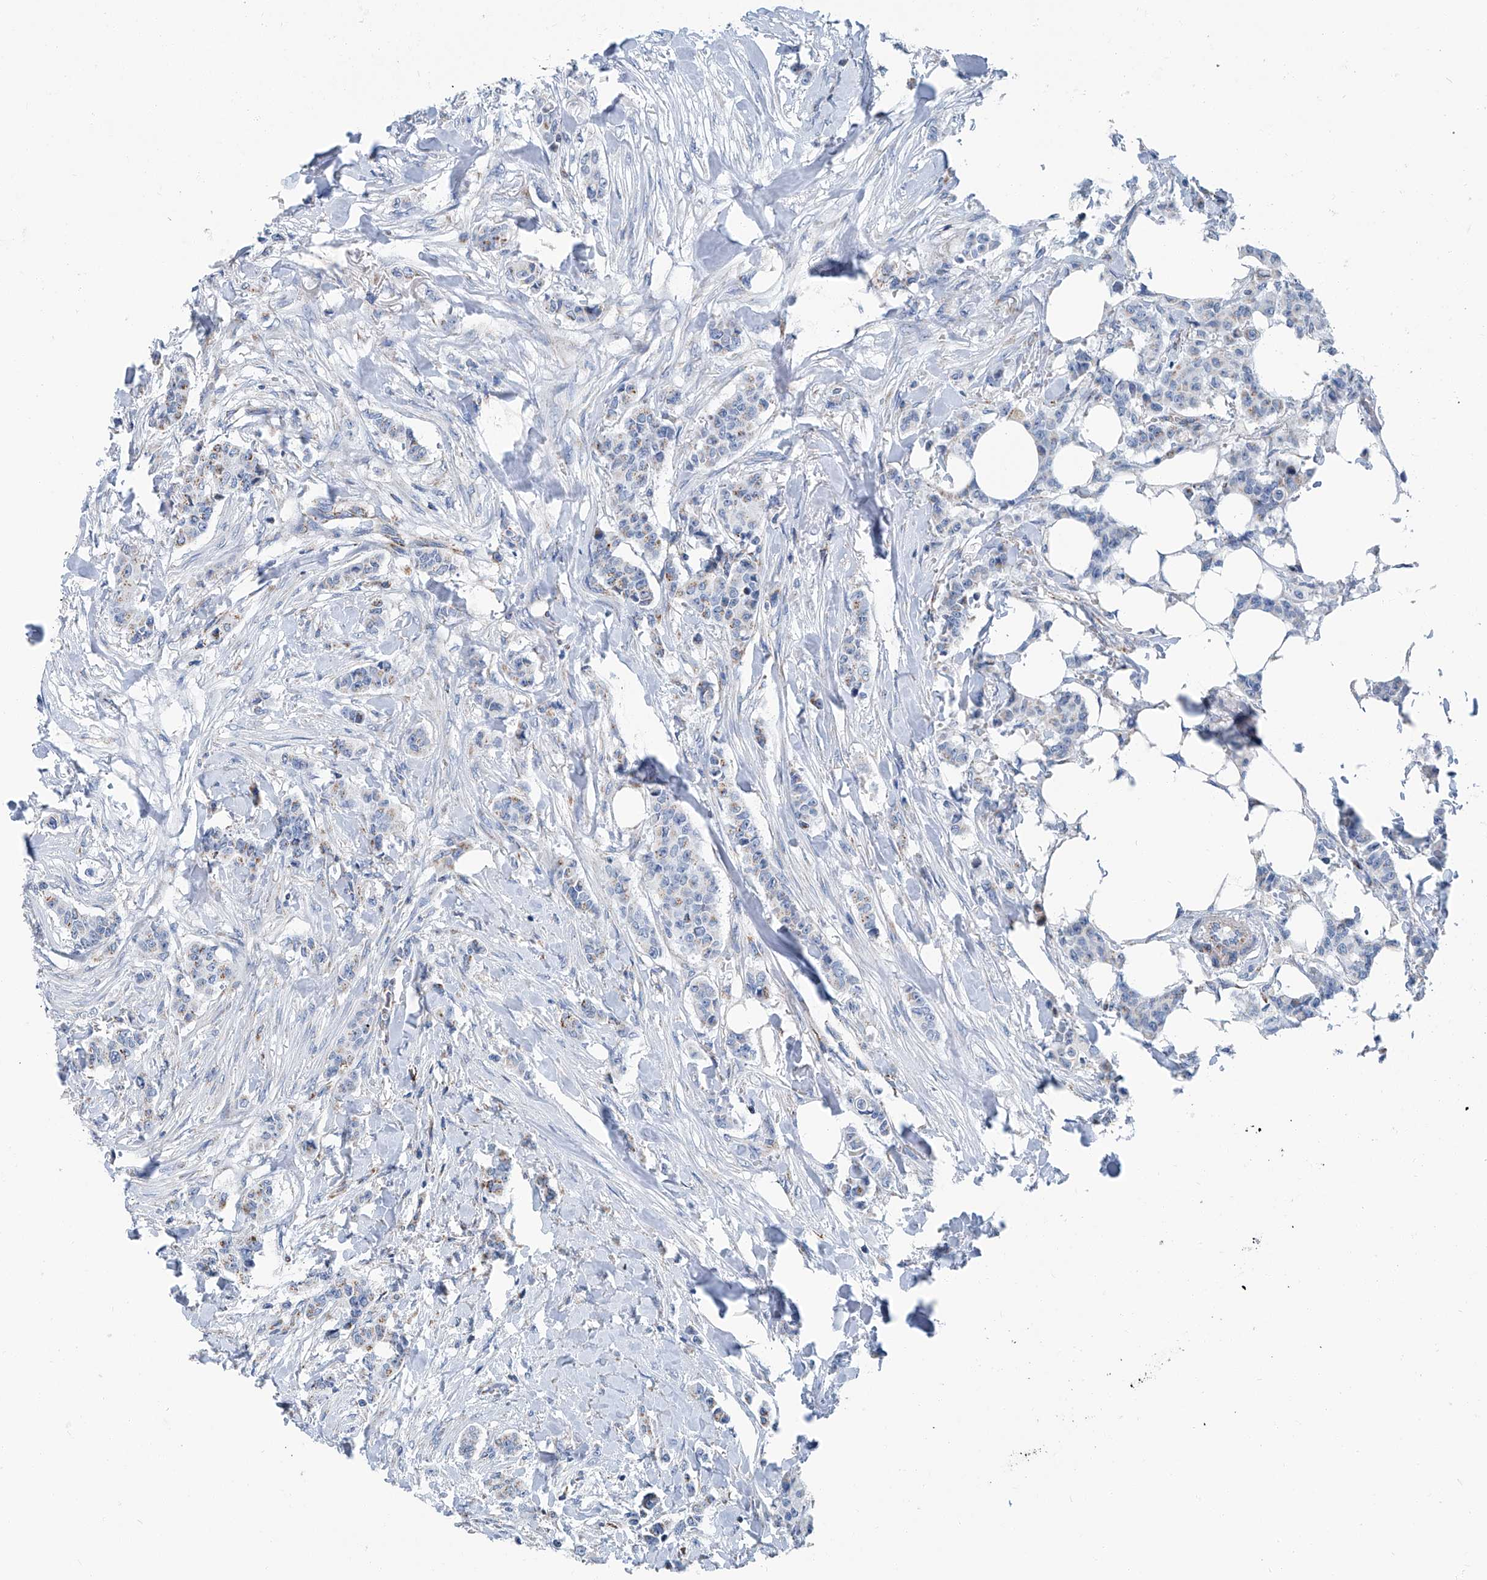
{"staining": {"intensity": "weak", "quantity": "<25%", "location": "cytoplasmic/membranous"}, "tissue": "breast cancer", "cell_type": "Tumor cells", "image_type": "cancer", "snomed": [{"axis": "morphology", "description": "Duct carcinoma"}, {"axis": "topography", "description": "Breast"}], "caption": "IHC of human breast cancer (invasive ductal carcinoma) shows no staining in tumor cells.", "gene": "MT-ND1", "patient": {"sex": "female", "age": 40}}